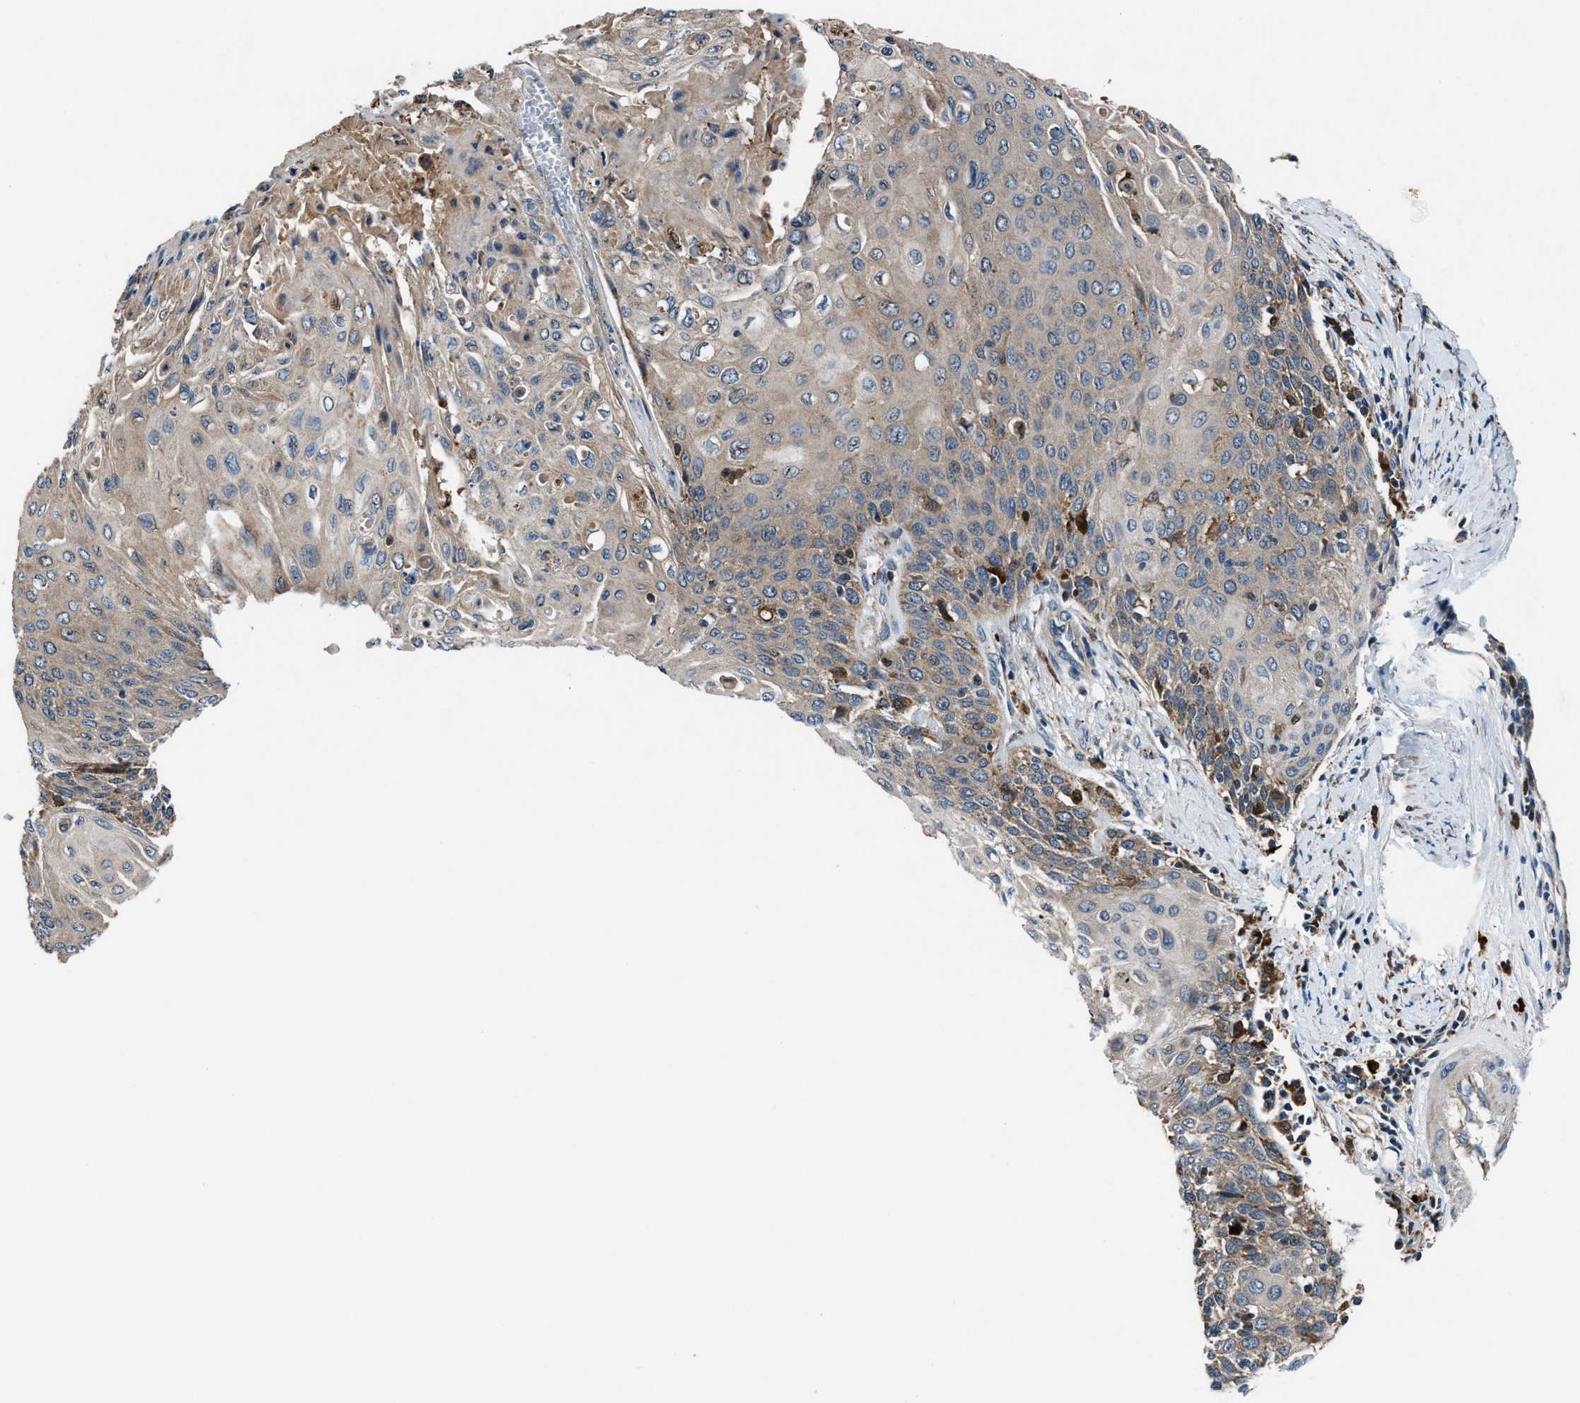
{"staining": {"intensity": "weak", "quantity": "<25%", "location": "cytoplasmic/membranous"}, "tissue": "cervical cancer", "cell_type": "Tumor cells", "image_type": "cancer", "snomed": [{"axis": "morphology", "description": "Squamous cell carcinoma, NOS"}, {"axis": "topography", "description": "Cervix"}], "caption": "Immunohistochemical staining of cervical cancer (squamous cell carcinoma) demonstrates no significant staining in tumor cells.", "gene": "FAM221A", "patient": {"sex": "female", "age": 39}}